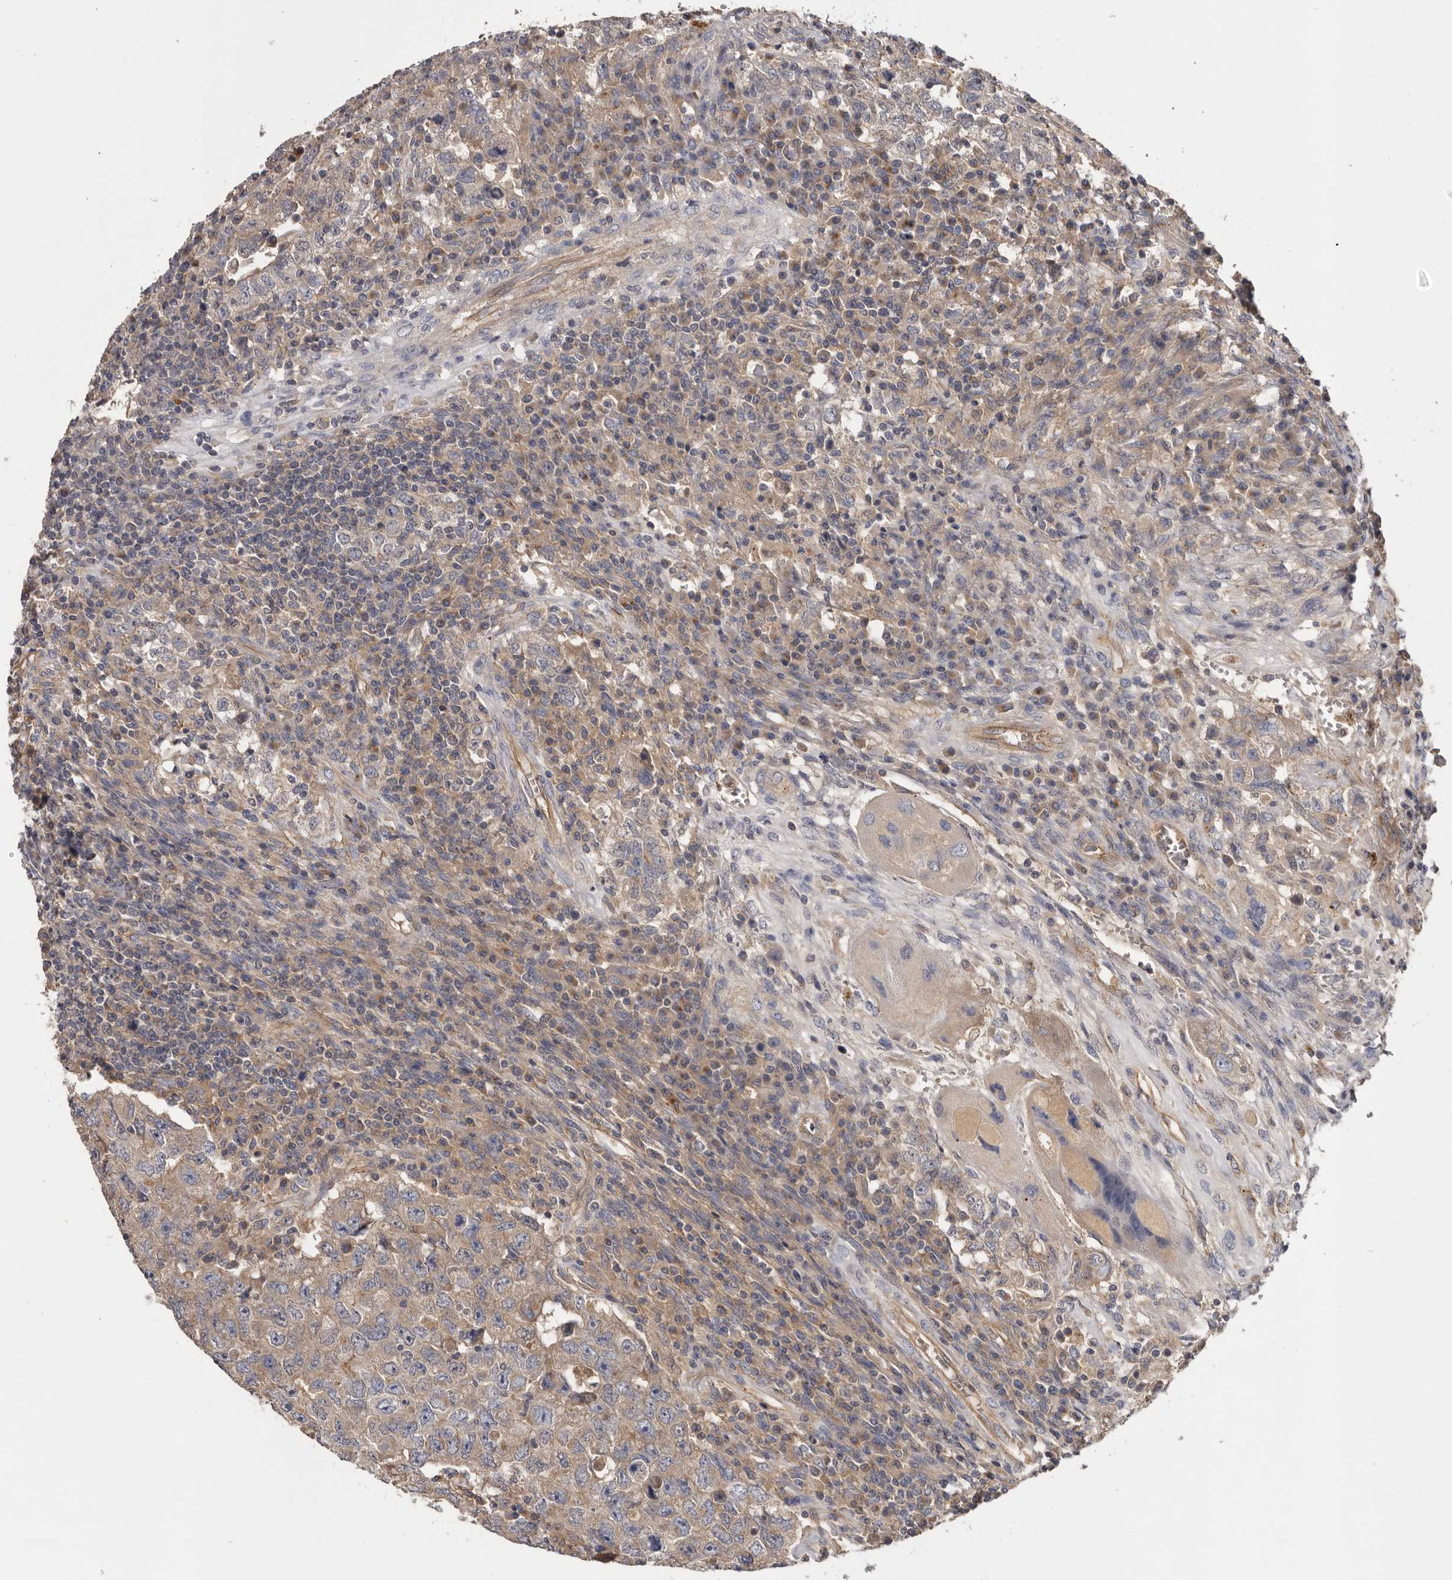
{"staining": {"intensity": "weak", "quantity": ">75%", "location": "cytoplasmic/membranous"}, "tissue": "testis cancer", "cell_type": "Tumor cells", "image_type": "cancer", "snomed": [{"axis": "morphology", "description": "Carcinoma, Embryonal, NOS"}, {"axis": "topography", "description": "Testis"}], "caption": "A brown stain labels weak cytoplasmic/membranous expression of a protein in human testis embryonal carcinoma tumor cells. Nuclei are stained in blue.", "gene": "INKA2", "patient": {"sex": "male", "age": 26}}